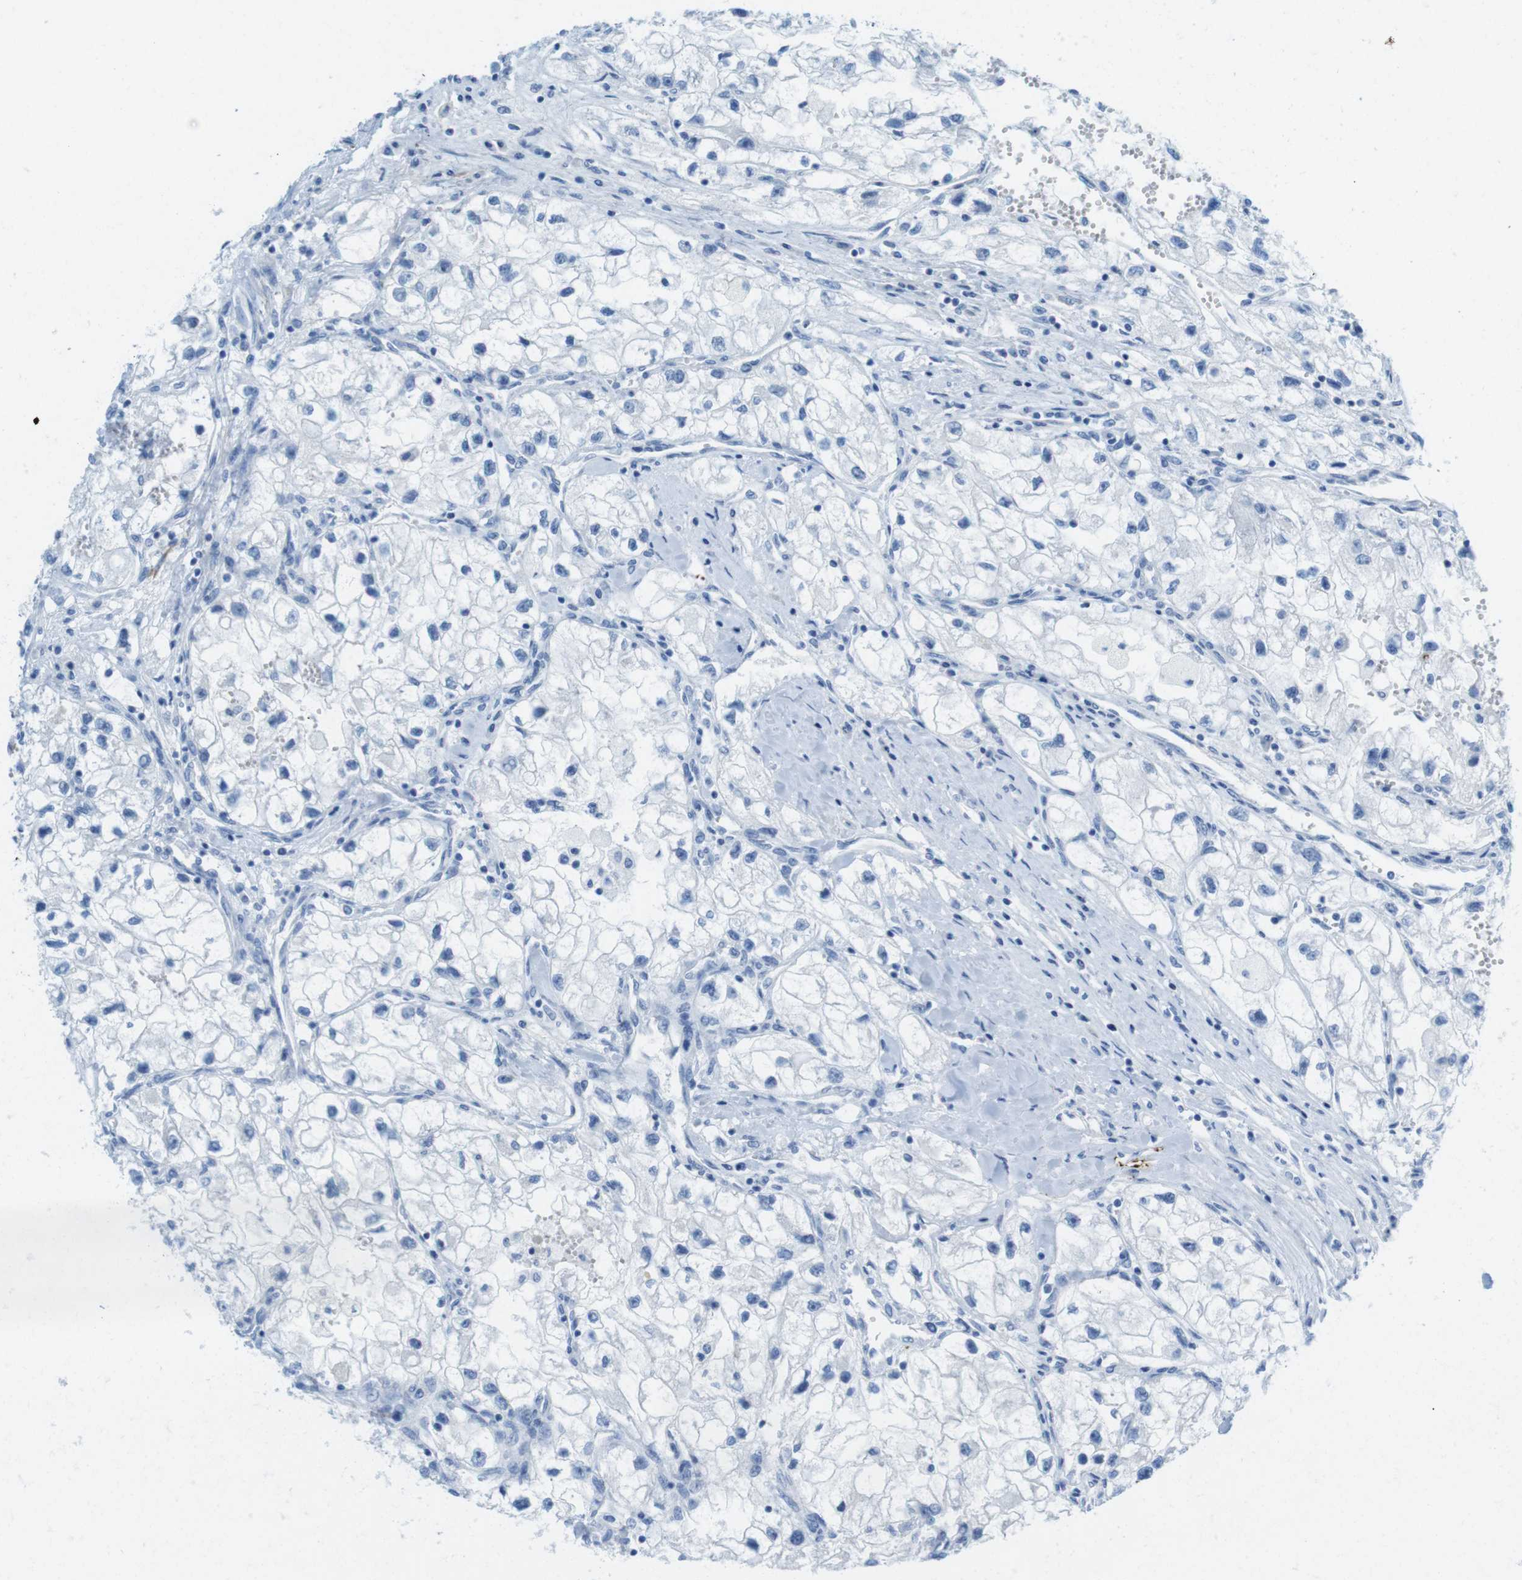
{"staining": {"intensity": "negative", "quantity": "none", "location": "none"}, "tissue": "renal cancer", "cell_type": "Tumor cells", "image_type": "cancer", "snomed": [{"axis": "morphology", "description": "Adenocarcinoma, NOS"}, {"axis": "topography", "description": "Kidney"}], "caption": "Tumor cells are negative for protein expression in human renal cancer.", "gene": "GAP43", "patient": {"sex": "female", "age": 70}}